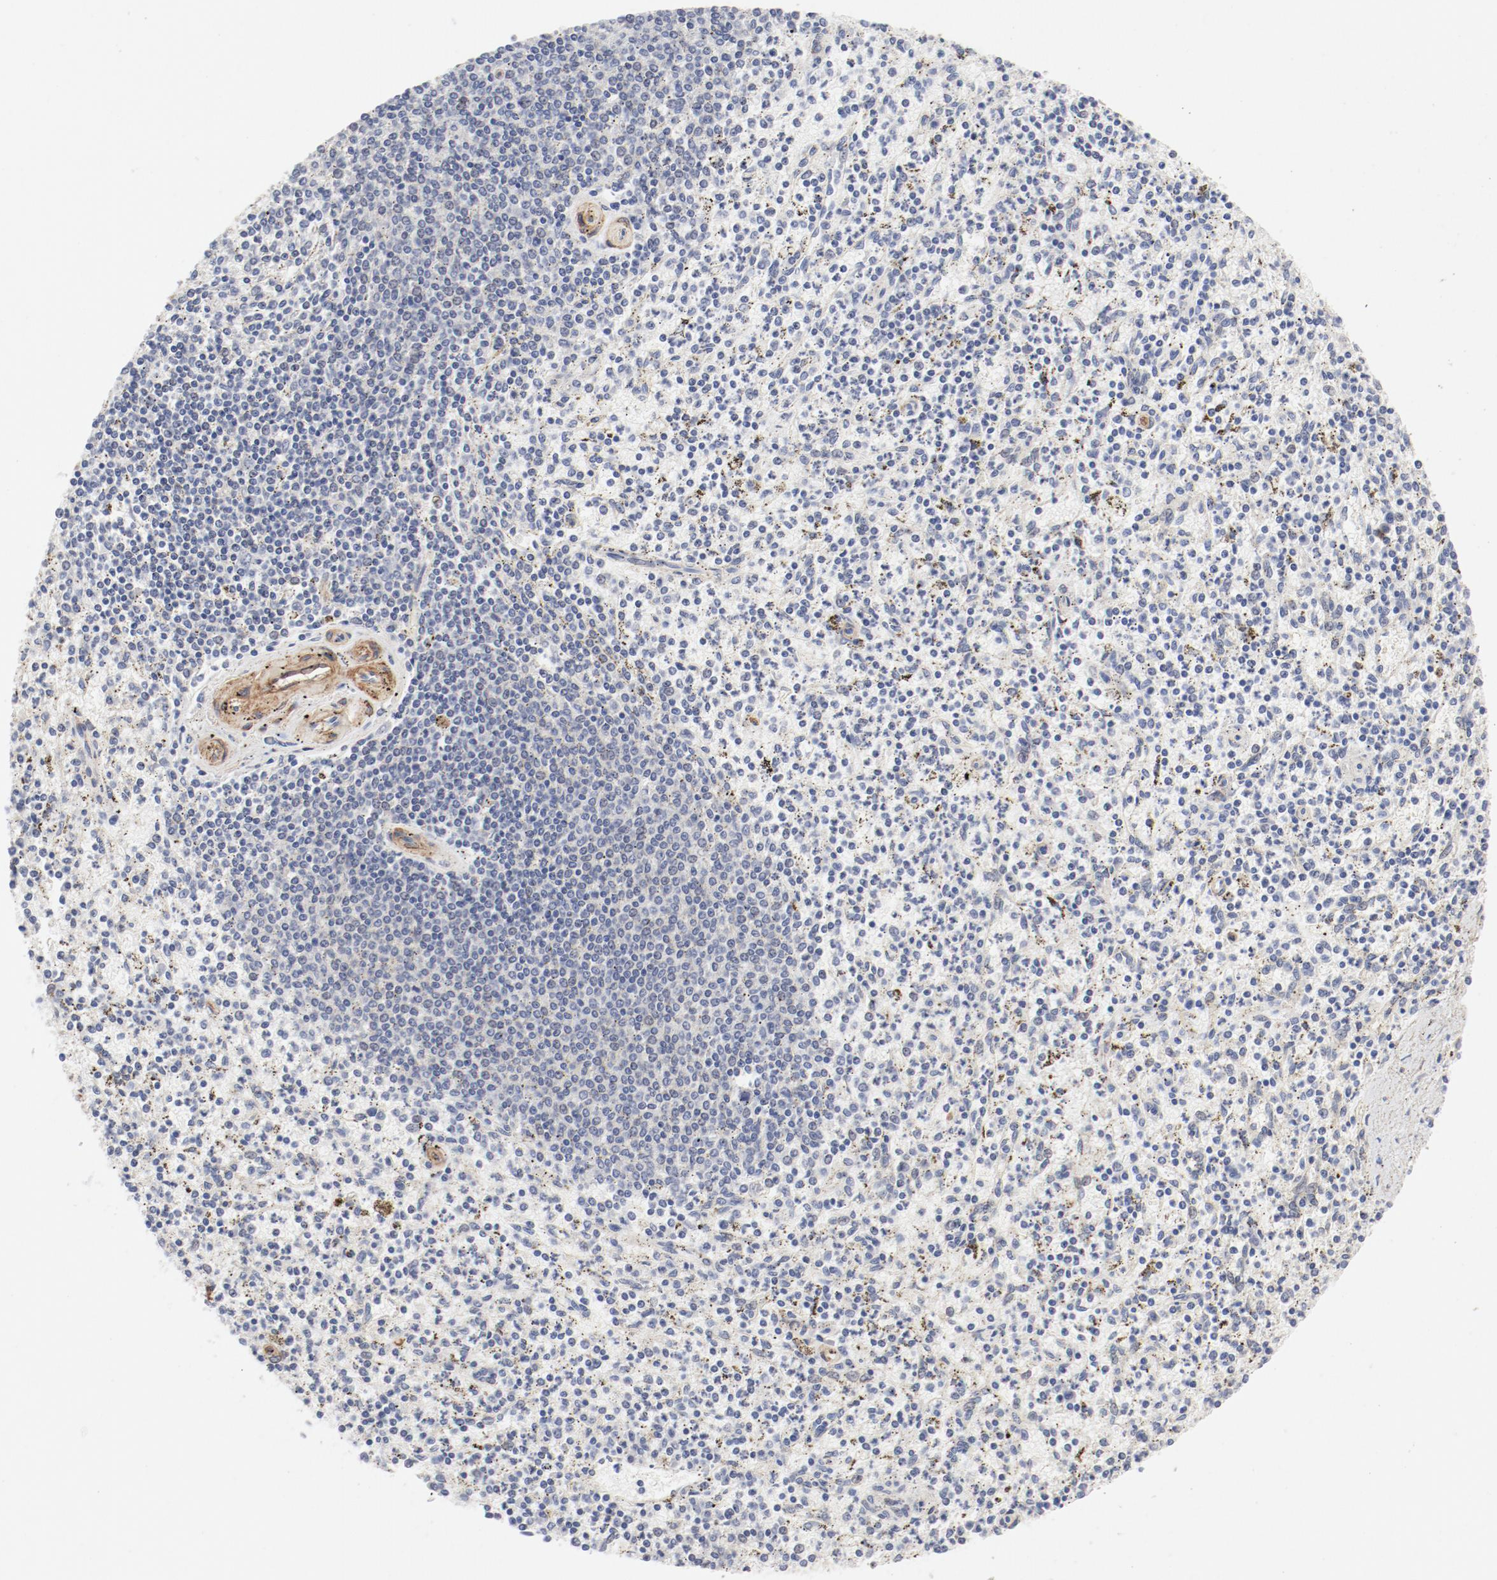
{"staining": {"intensity": "negative", "quantity": "none", "location": "none"}, "tissue": "spleen", "cell_type": "Cells in red pulp", "image_type": "normal", "snomed": [{"axis": "morphology", "description": "Normal tissue, NOS"}, {"axis": "topography", "description": "Spleen"}], "caption": "There is no significant expression in cells in red pulp of spleen. (DAB immunohistochemistry, high magnification).", "gene": "MAGED4B", "patient": {"sex": "male", "age": 72}}